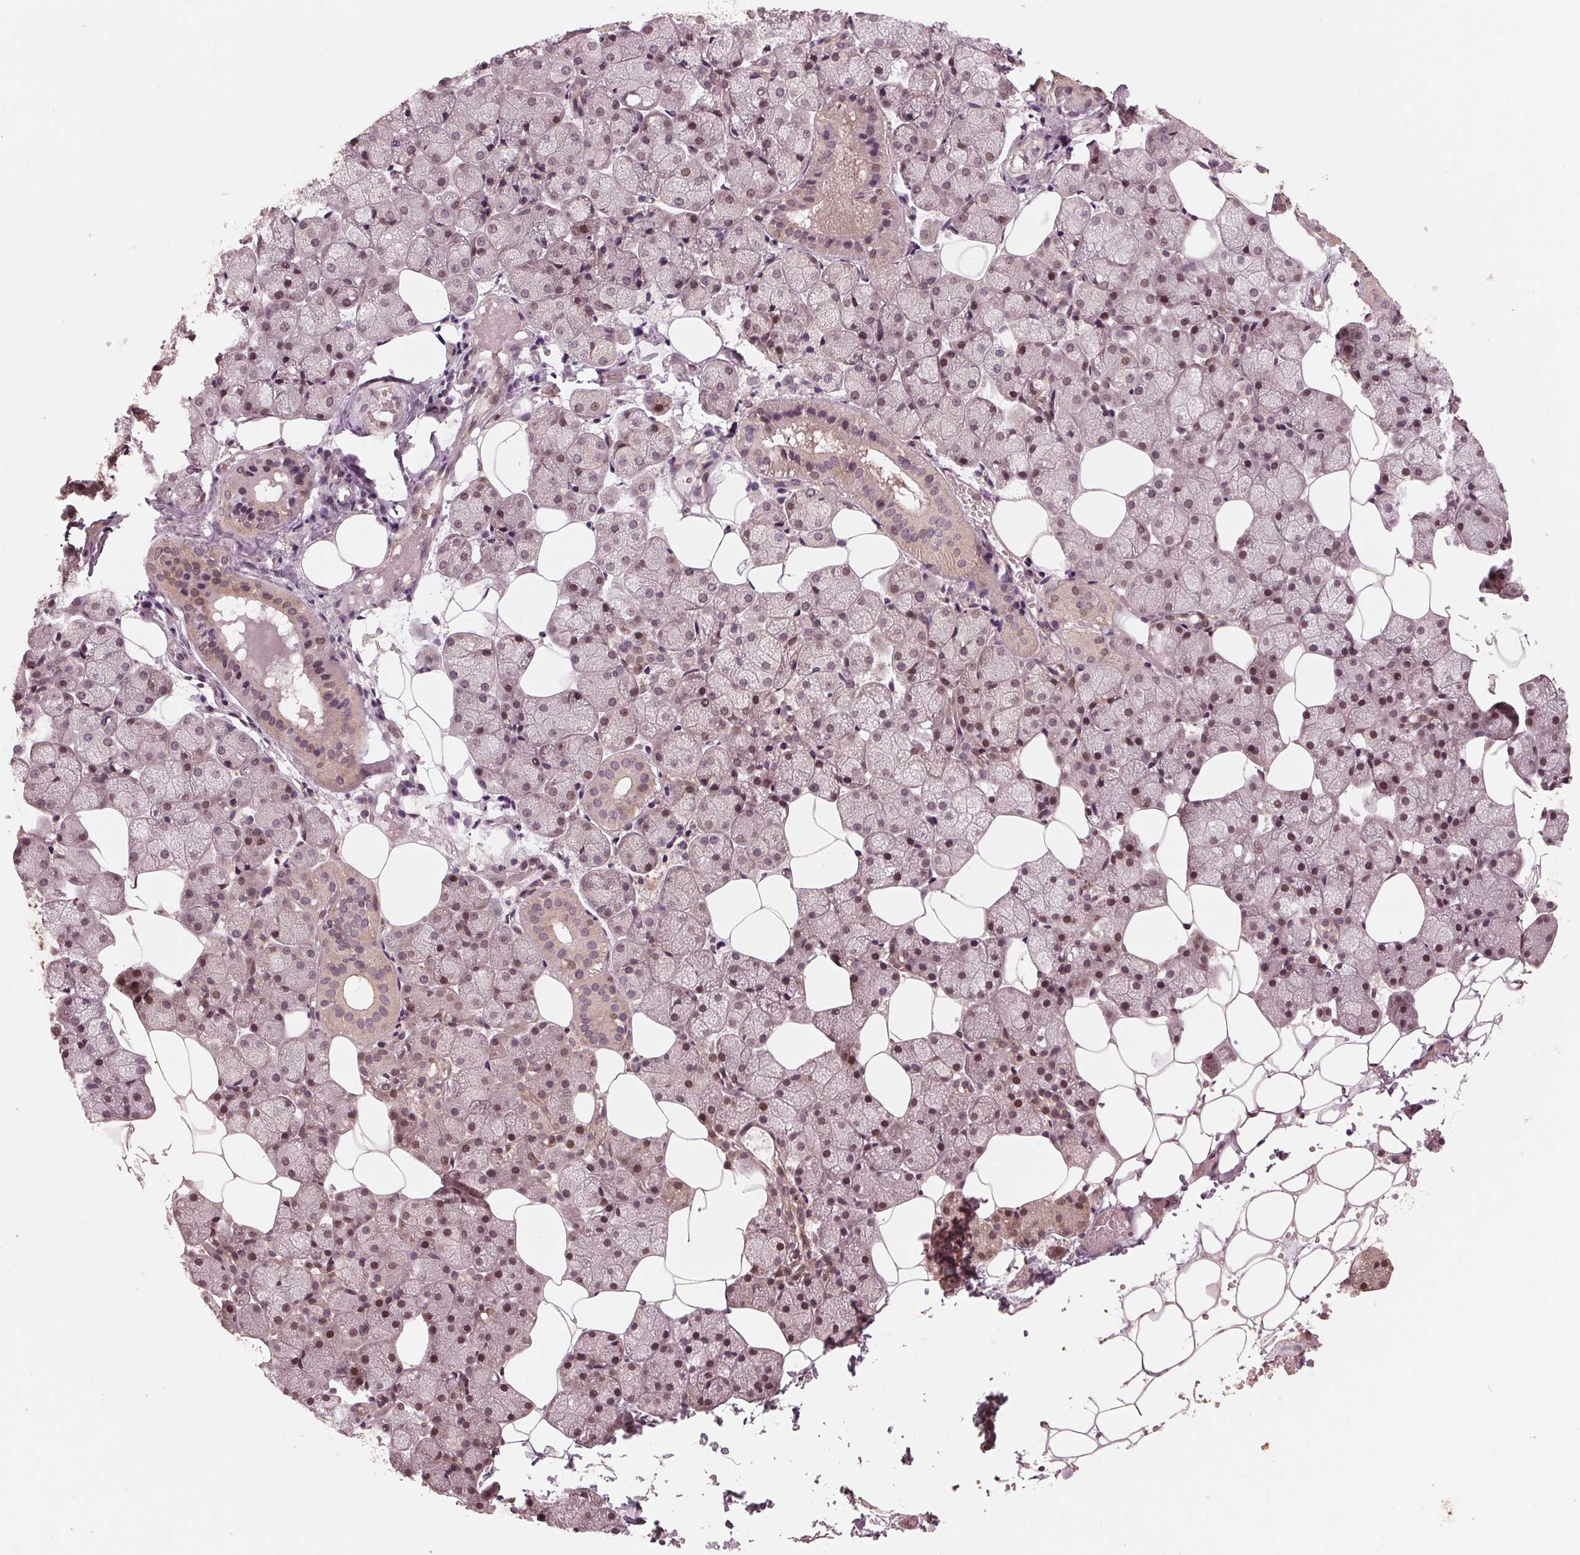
{"staining": {"intensity": "moderate", "quantity": "25%-75%", "location": "nuclear"}, "tissue": "salivary gland", "cell_type": "Glandular cells", "image_type": "normal", "snomed": [{"axis": "morphology", "description": "Normal tissue, NOS"}, {"axis": "topography", "description": "Salivary gland"}], "caption": "Immunohistochemical staining of benign salivary gland shows 25%-75% levels of moderate nuclear protein expression in about 25%-75% of glandular cells.", "gene": "ZNF471", "patient": {"sex": "male", "age": 38}}